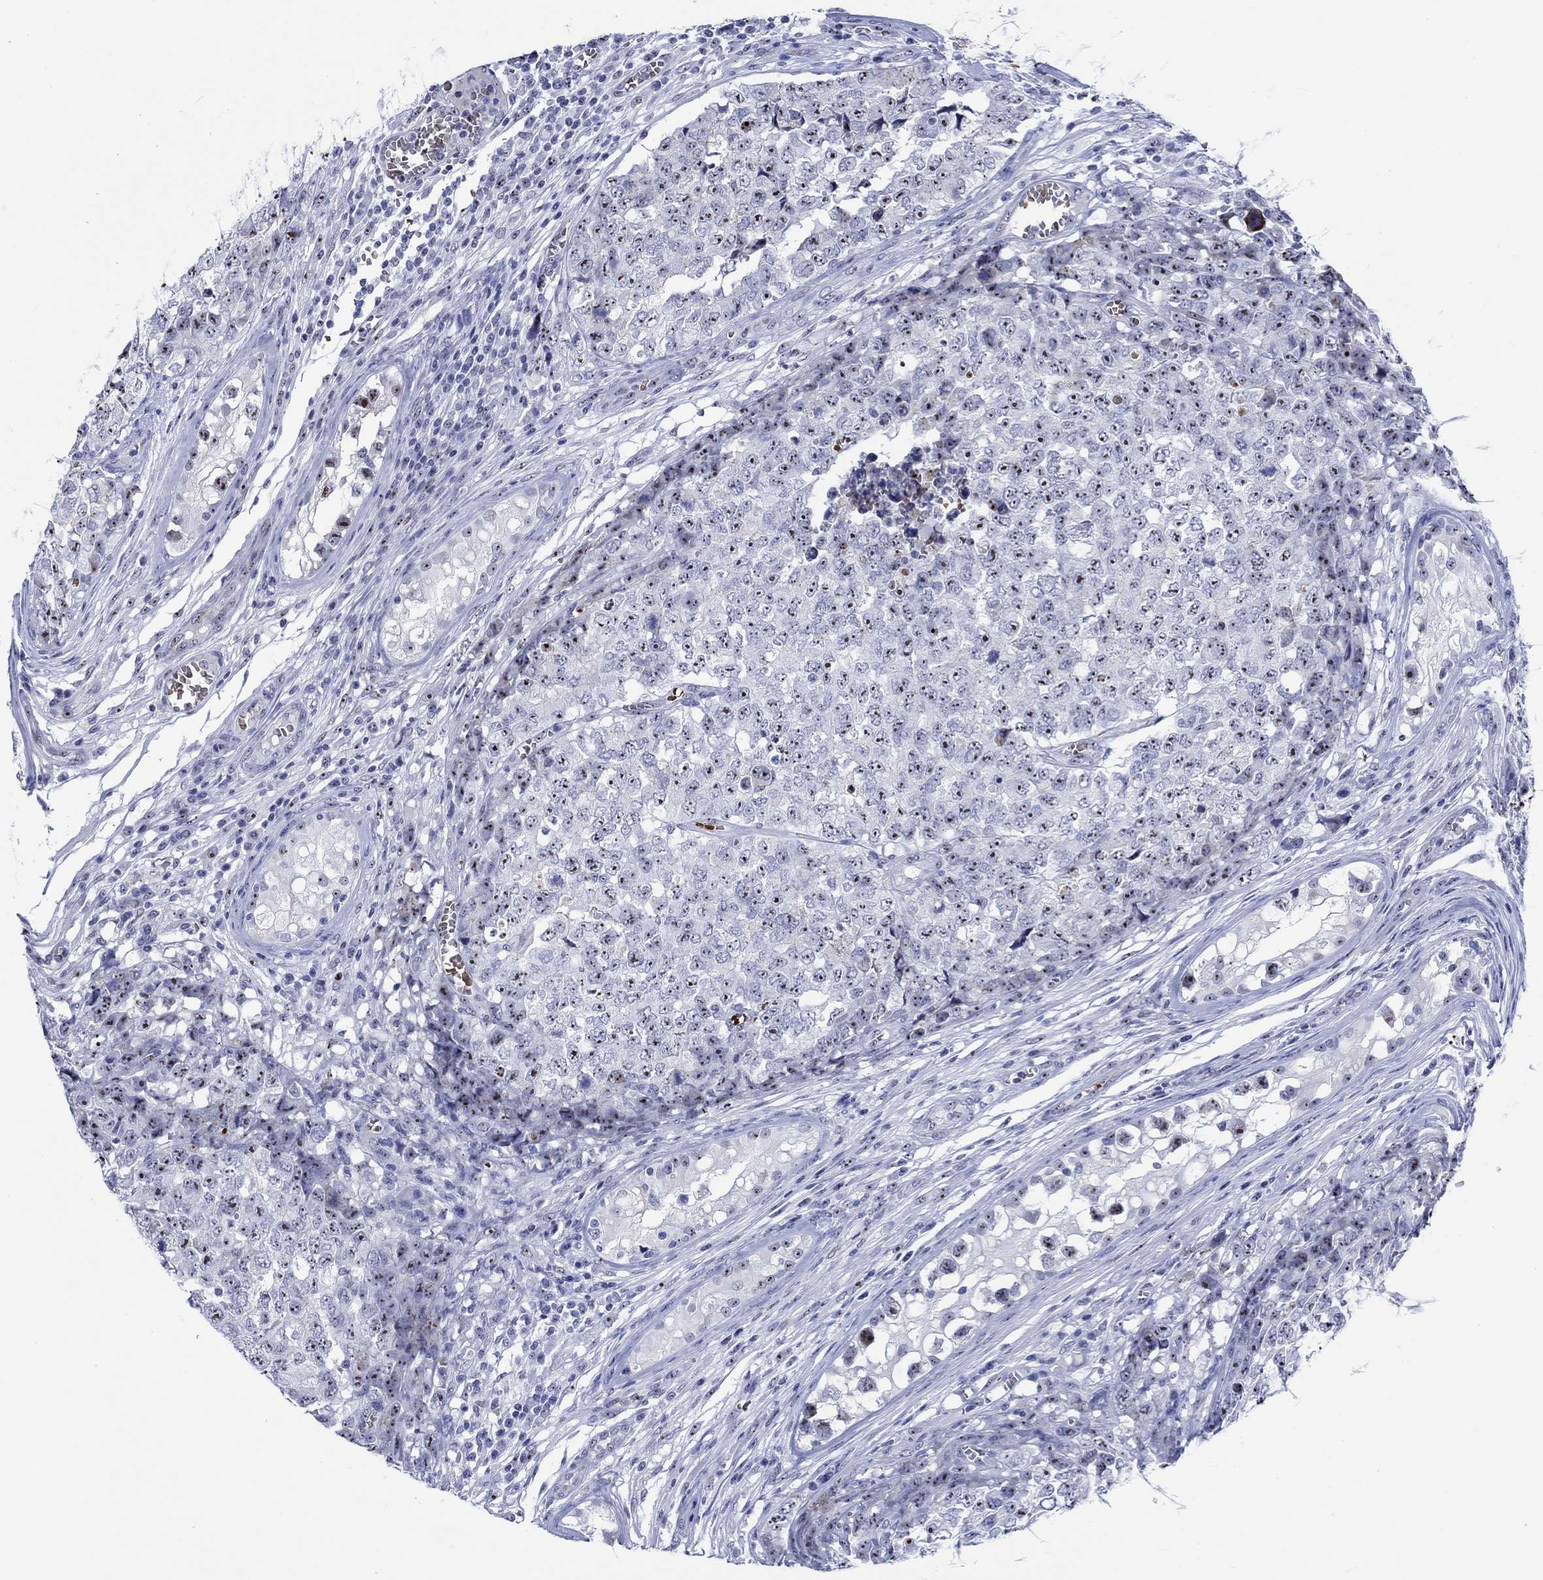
{"staining": {"intensity": "strong", "quantity": ">75%", "location": "nuclear"}, "tissue": "testis cancer", "cell_type": "Tumor cells", "image_type": "cancer", "snomed": [{"axis": "morphology", "description": "Carcinoma, Embryonal, NOS"}, {"axis": "topography", "description": "Testis"}], "caption": "Protein staining of testis cancer tissue reveals strong nuclear staining in about >75% of tumor cells.", "gene": "ZNF446", "patient": {"sex": "male", "age": 23}}